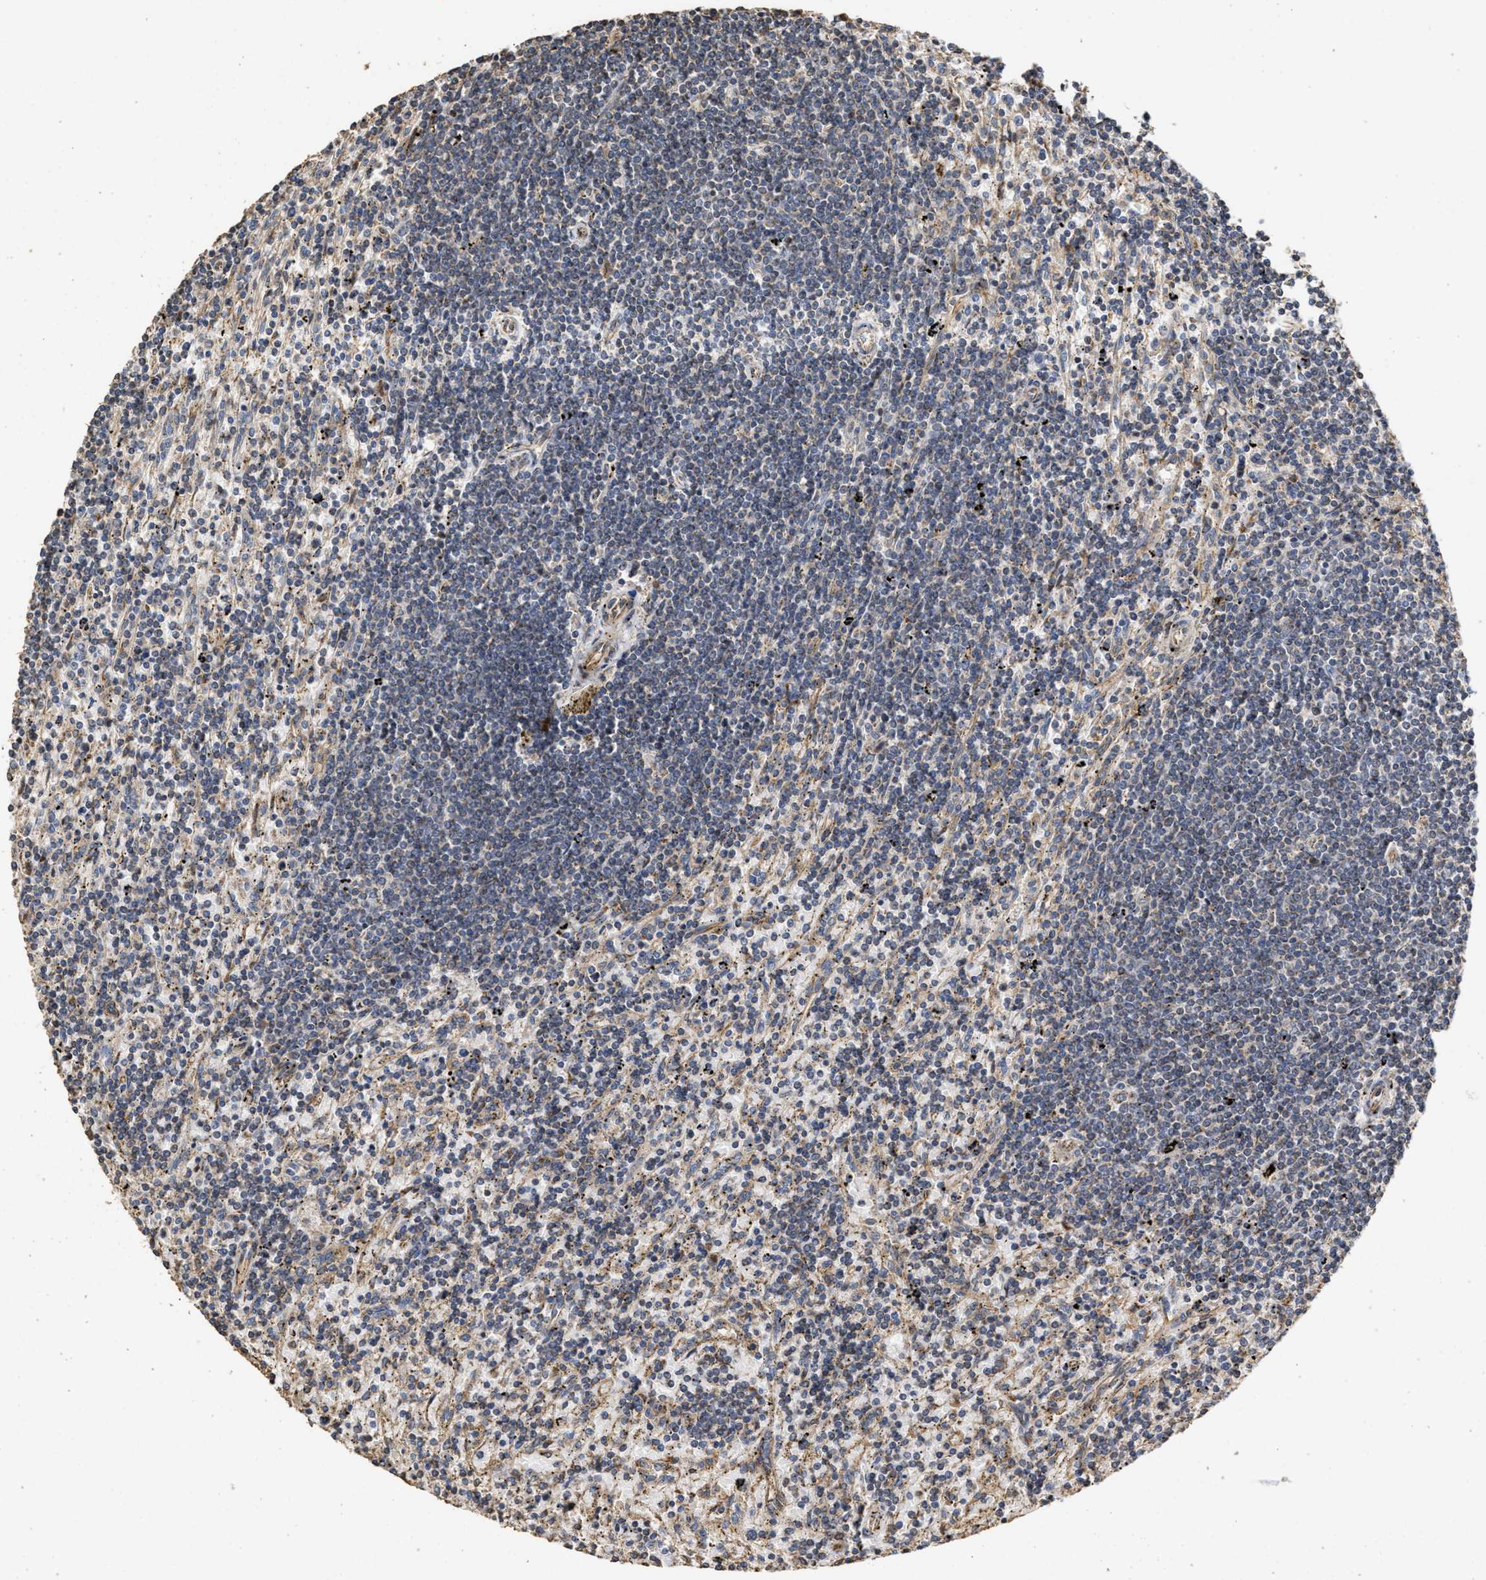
{"staining": {"intensity": "negative", "quantity": "none", "location": "none"}, "tissue": "lymphoma", "cell_type": "Tumor cells", "image_type": "cancer", "snomed": [{"axis": "morphology", "description": "Malignant lymphoma, non-Hodgkin's type, Low grade"}, {"axis": "topography", "description": "Spleen"}], "caption": "Immunohistochemical staining of human low-grade malignant lymphoma, non-Hodgkin's type demonstrates no significant expression in tumor cells.", "gene": "NAV1", "patient": {"sex": "male", "age": 76}}